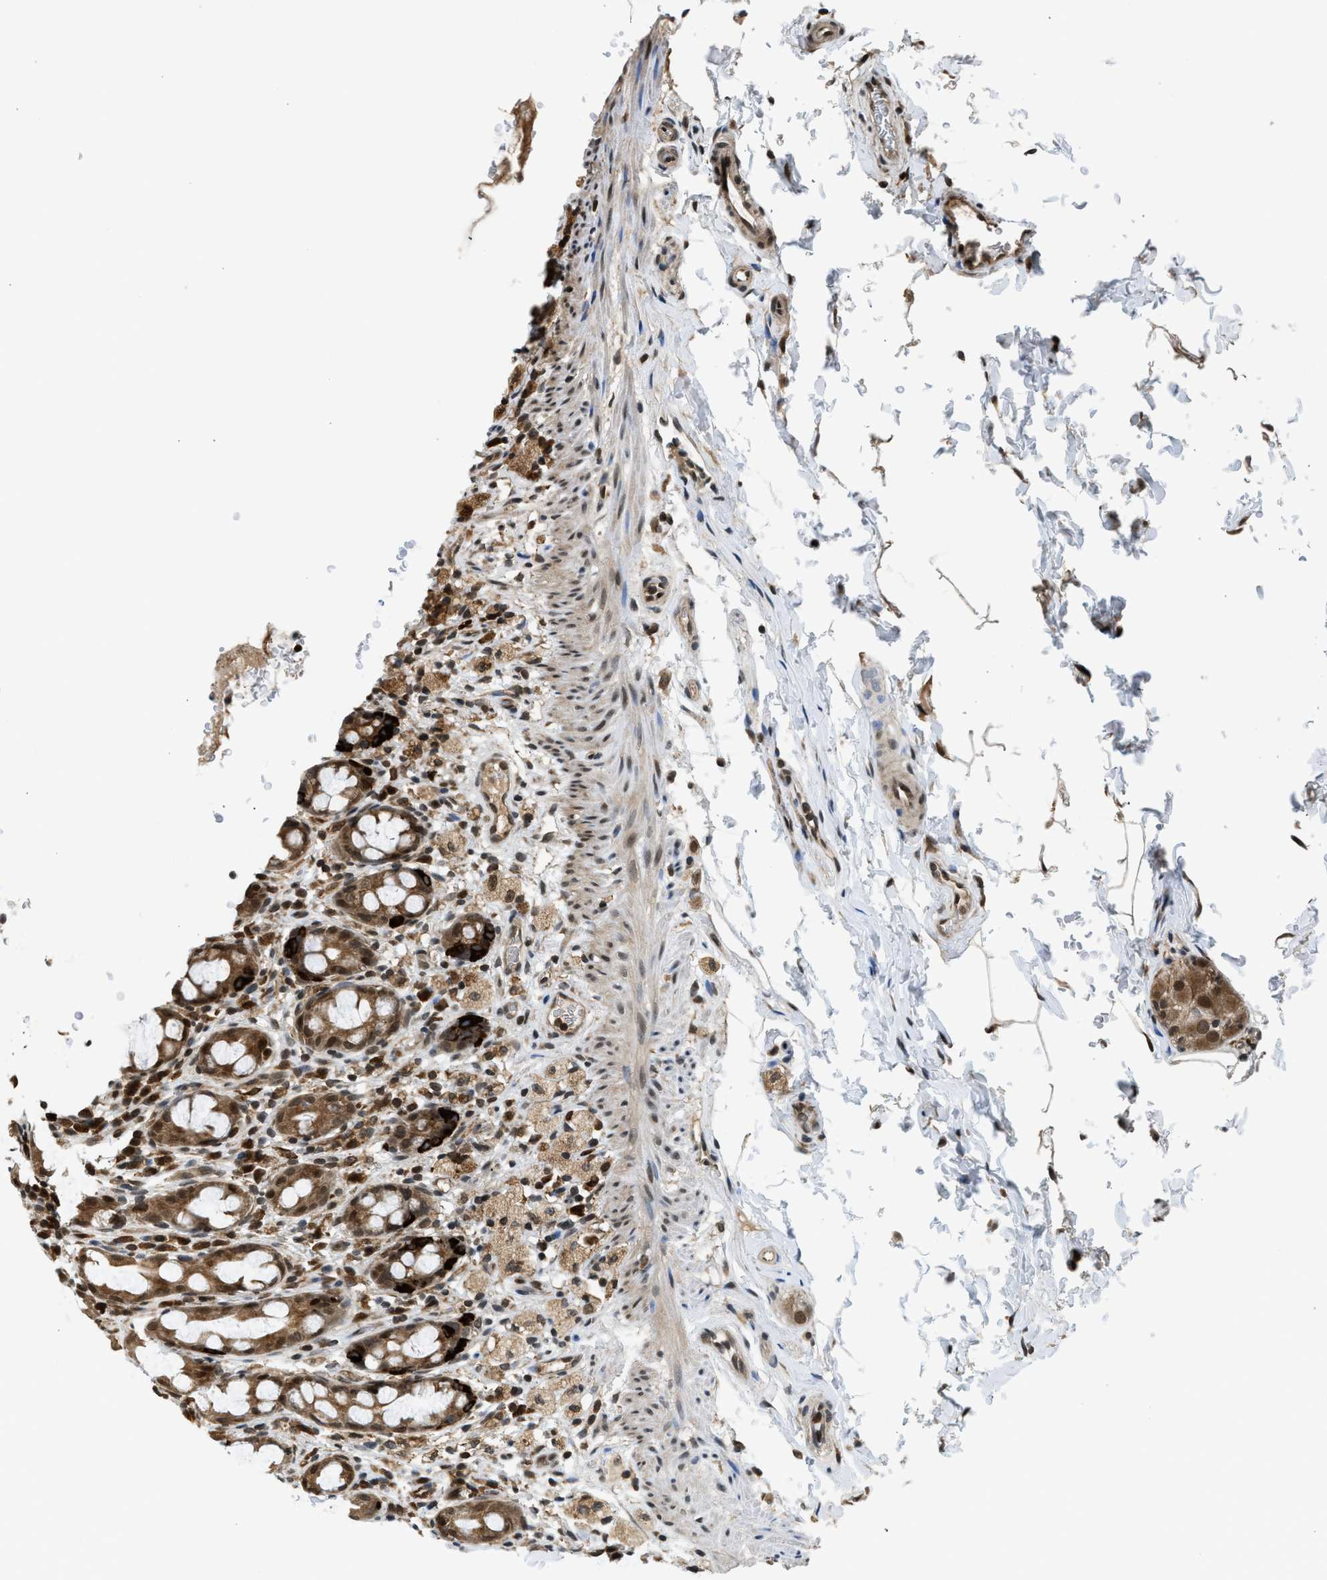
{"staining": {"intensity": "moderate", "quantity": ">75%", "location": "cytoplasmic/membranous,nuclear"}, "tissue": "rectum", "cell_type": "Glandular cells", "image_type": "normal", "snomed": [{"axis": "morphology", "description": "Normal tissue, NOS"}, {"axis": "topography", "description": "Rectum"}], "caption": "Rectum stained for a protein exhibits moderate cytoplasmic/membranous,nuclear positivity in glandular cells. (Stains: DAB (3,3'-diaminobenzidine) in brown, nuclei in blue, Microscopy: brightfield microscopy at high magnification).", "gene": "RETREG3", "patient": {"sex": "male", "age": 44}}